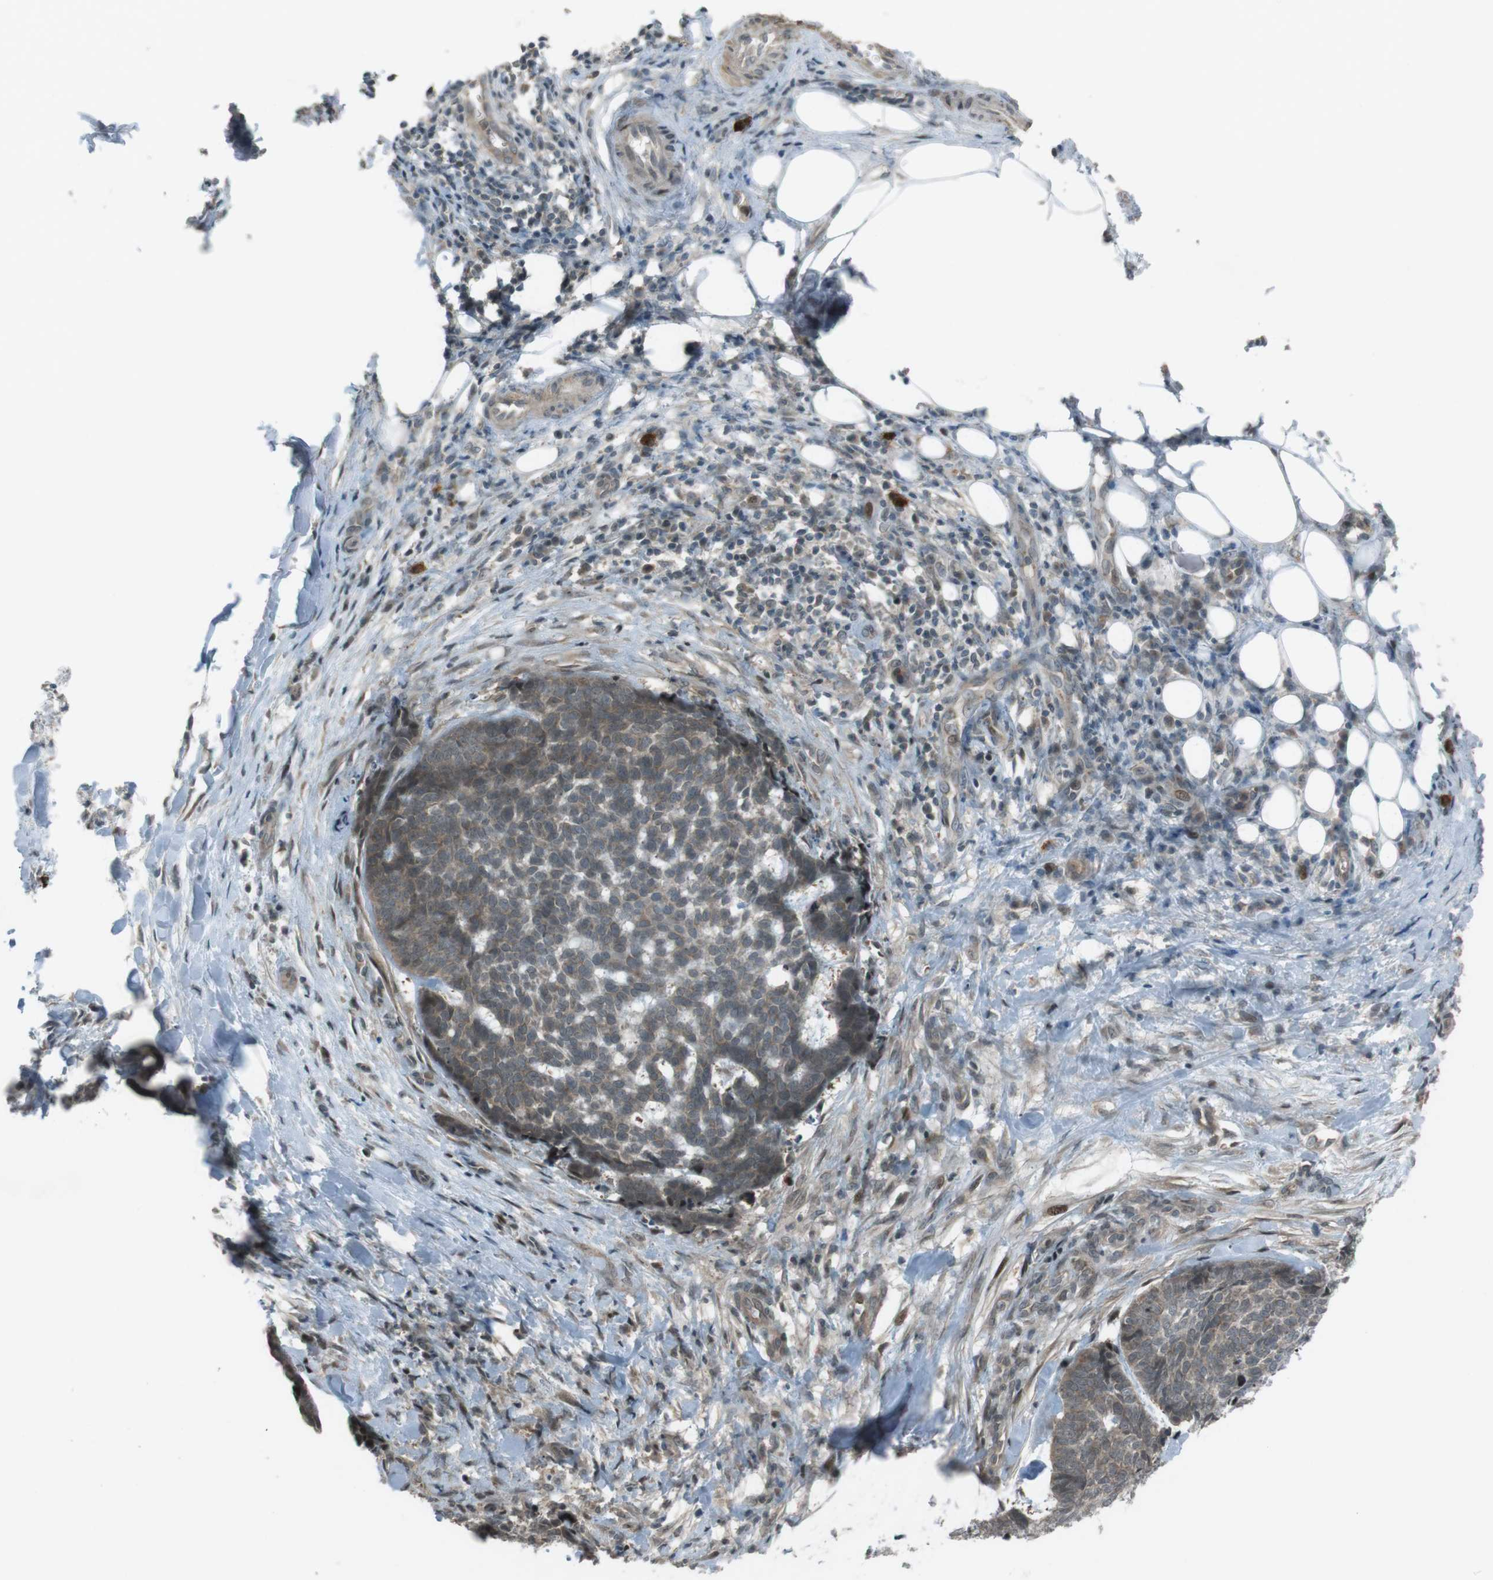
{"staining": {"intensity": "weak", "quantity": "25%-75%", "location": "cytoplasmic/membranous"}, "tissue": "skin cancer", "cell_type": "Tumor cells", "image_type": "cancer", "snomed": [{"axis": "morphology", "description": "Basal cell carcinoma"}, {"axis": "topography", "description": "Skin"}], "caption": "Immunohistochemical staining of human skin cancer displays low levels of weak cytoplasmic/membranous expression in about 25%-75% of tumor cells. (IHC, brightfield microscopy, high magnification).", "gene": "SLITRK5", "patient": {"sex": "male", "age": 84}}